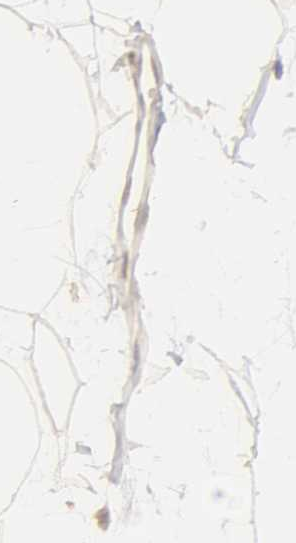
{"staining": {"intensity": "weak", "quantity": "25%-75%", "location": "cytoplasmic/membranous"}, "tissue": "adipose tissue", "cell_type": "Adipocytes", "image_type": "normal", "snomed": [{"axis": "morphology", "description": "Normal tissue, NOS"}, {"axis": "topography", "description": "Breast"}], "caption": "Immunohistochemistry of benign human adipose tissue exhibits low levels of weak cytoplasmic/membranous positivity in approximately 25%-75% of adipocytes.", "gene": "ADAM10", "patient": {"sex": "female", "age": 45}}